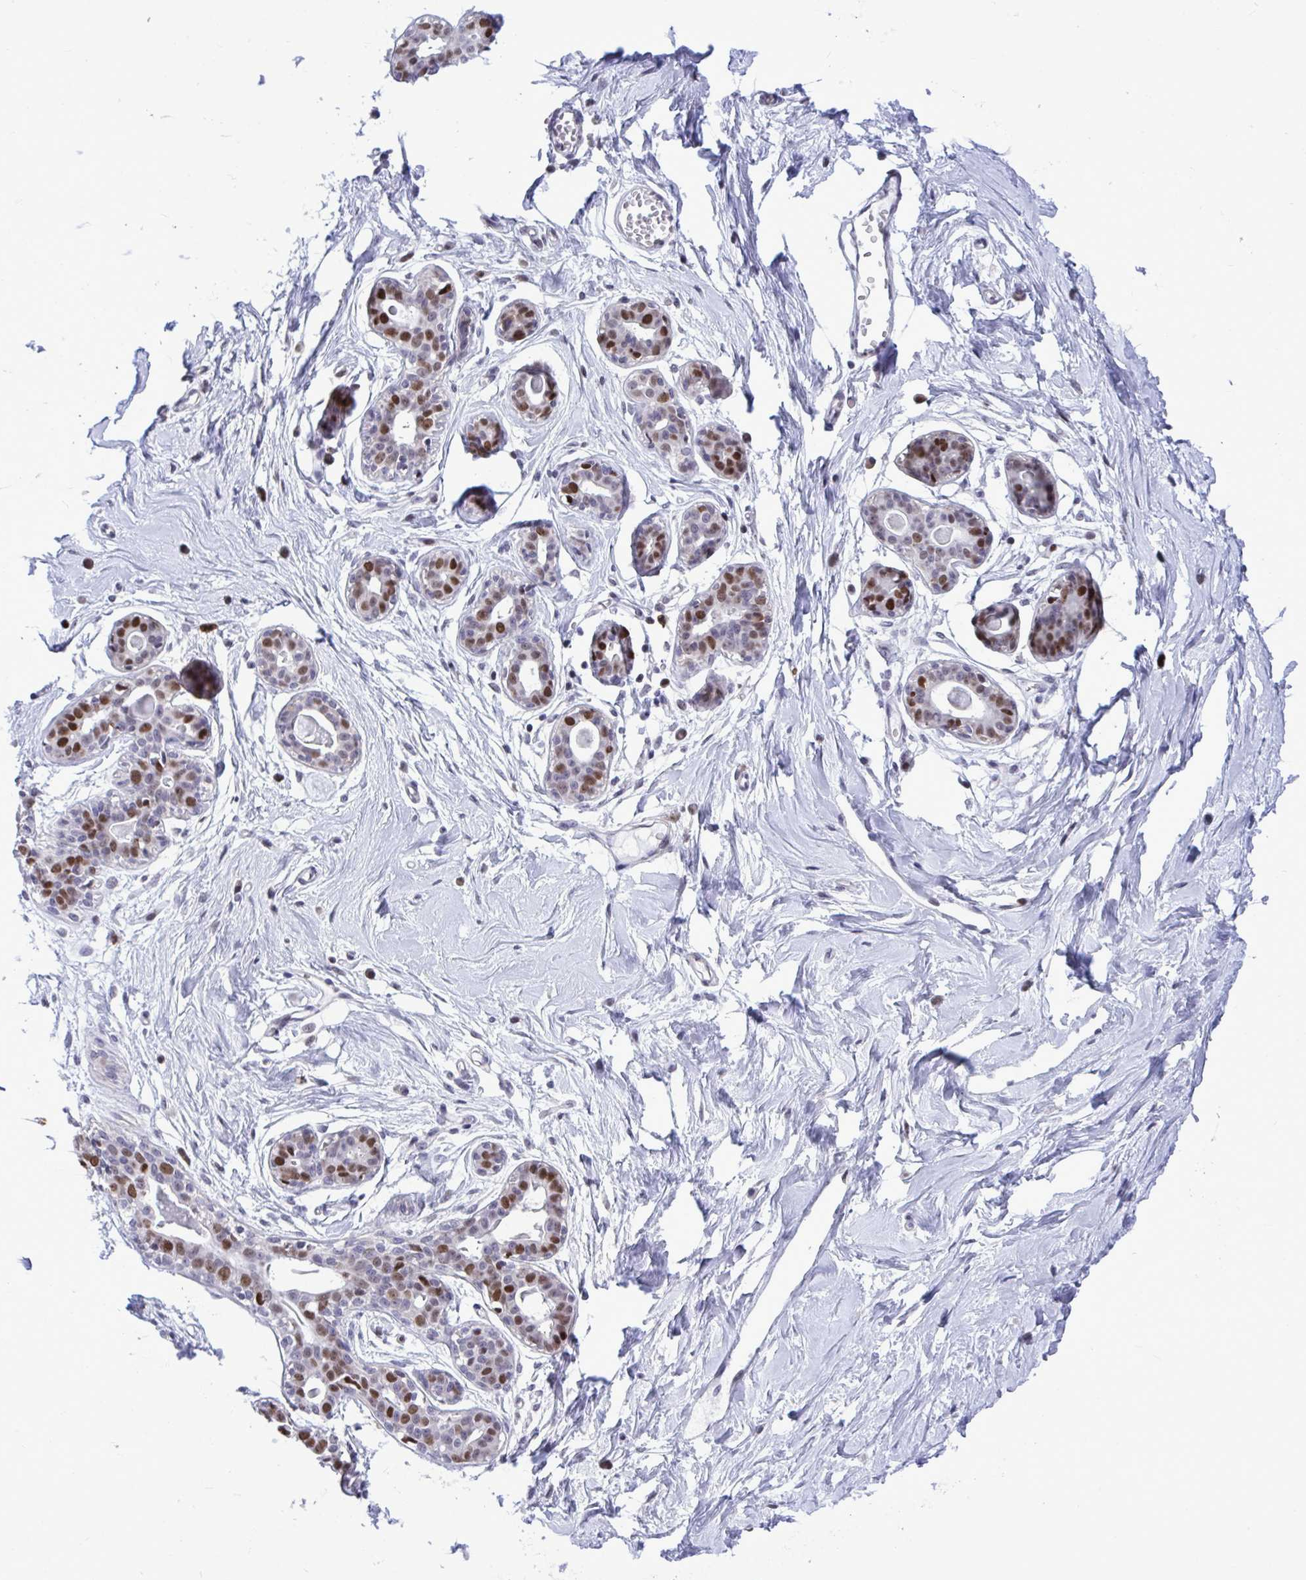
{"staining": {"intensity": "negative", "quantity": "none", "location": "none"}, "tissue": "breast", "cell_type": "Adipocytes", "image_type": "normal", "snomed": [{"axis": "morphology", "description": "Normal tissue, NOS"}, {"axis": "topography", "description": "Breast"}], "caption": "Protein analysis of benign breast shows no significant expression in adipocytes. Nuclei are stained in blue.", "gene": "C1QL2", "patient": {"sex": "female", "age": 45}}